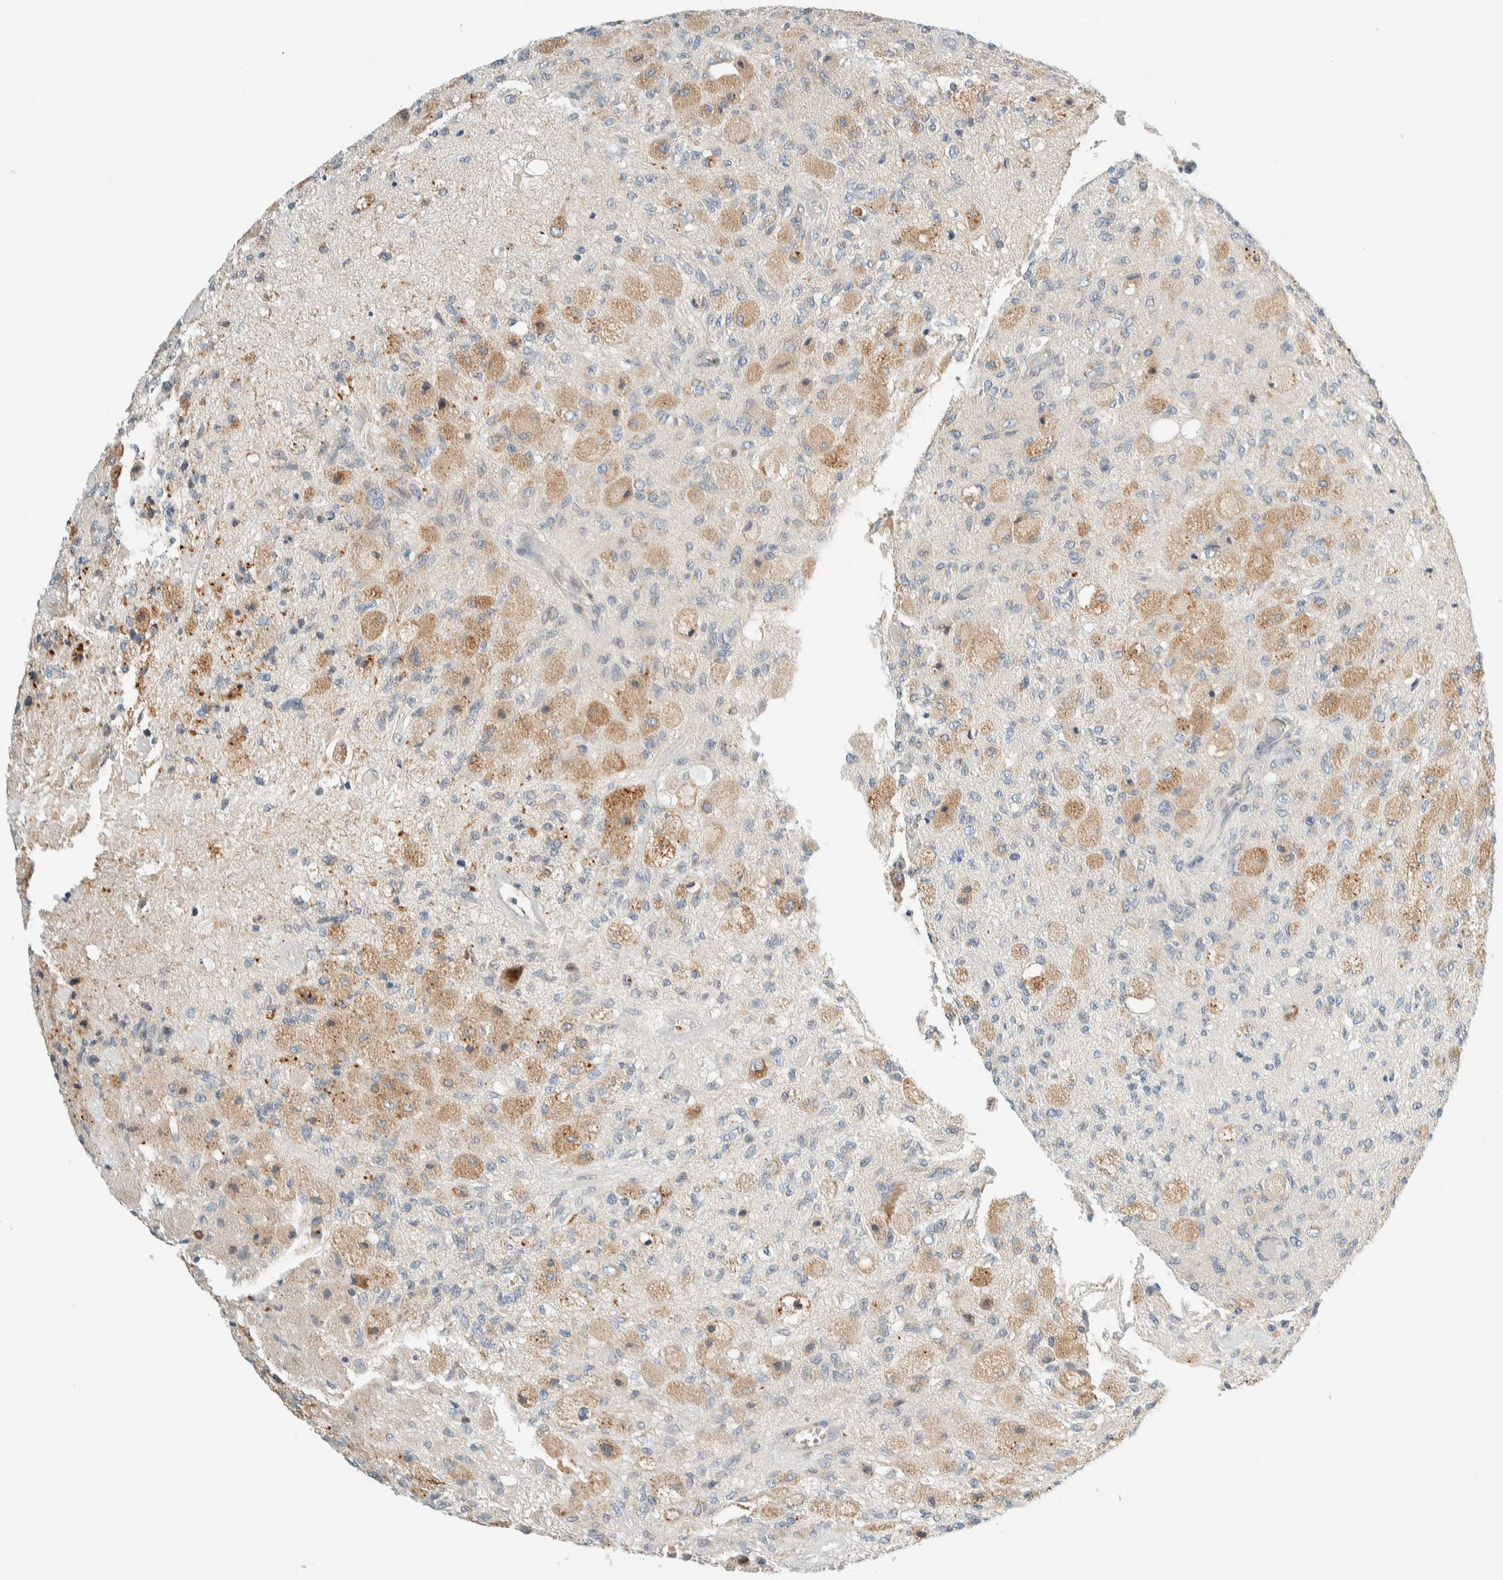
{"staining": {"intensity": "moderate", "quantity": "<25%", "location": "cytoplasmic/membranous"}, "tissue": "glioma", "cell_type": "Tumor cells", "image_type": "cancer", "snomed": [{"axis": "morphology", "description": "Normal tissue, NOS"}, {"axis": "morphology", "description": "Glioma, malignant, High grade"}, {"axis": "topography", "description": "Cerebral cortex"}], "caption": "Immunohistochemical staining of human glioma reveals moderate cytoplasmic/membranous protein staining in about <25% of tumor cells. (IHC, brightfield microscopy, high magnification).", "gene": "TMEM184B", "patient": {"sex": "male", "age": 77}}